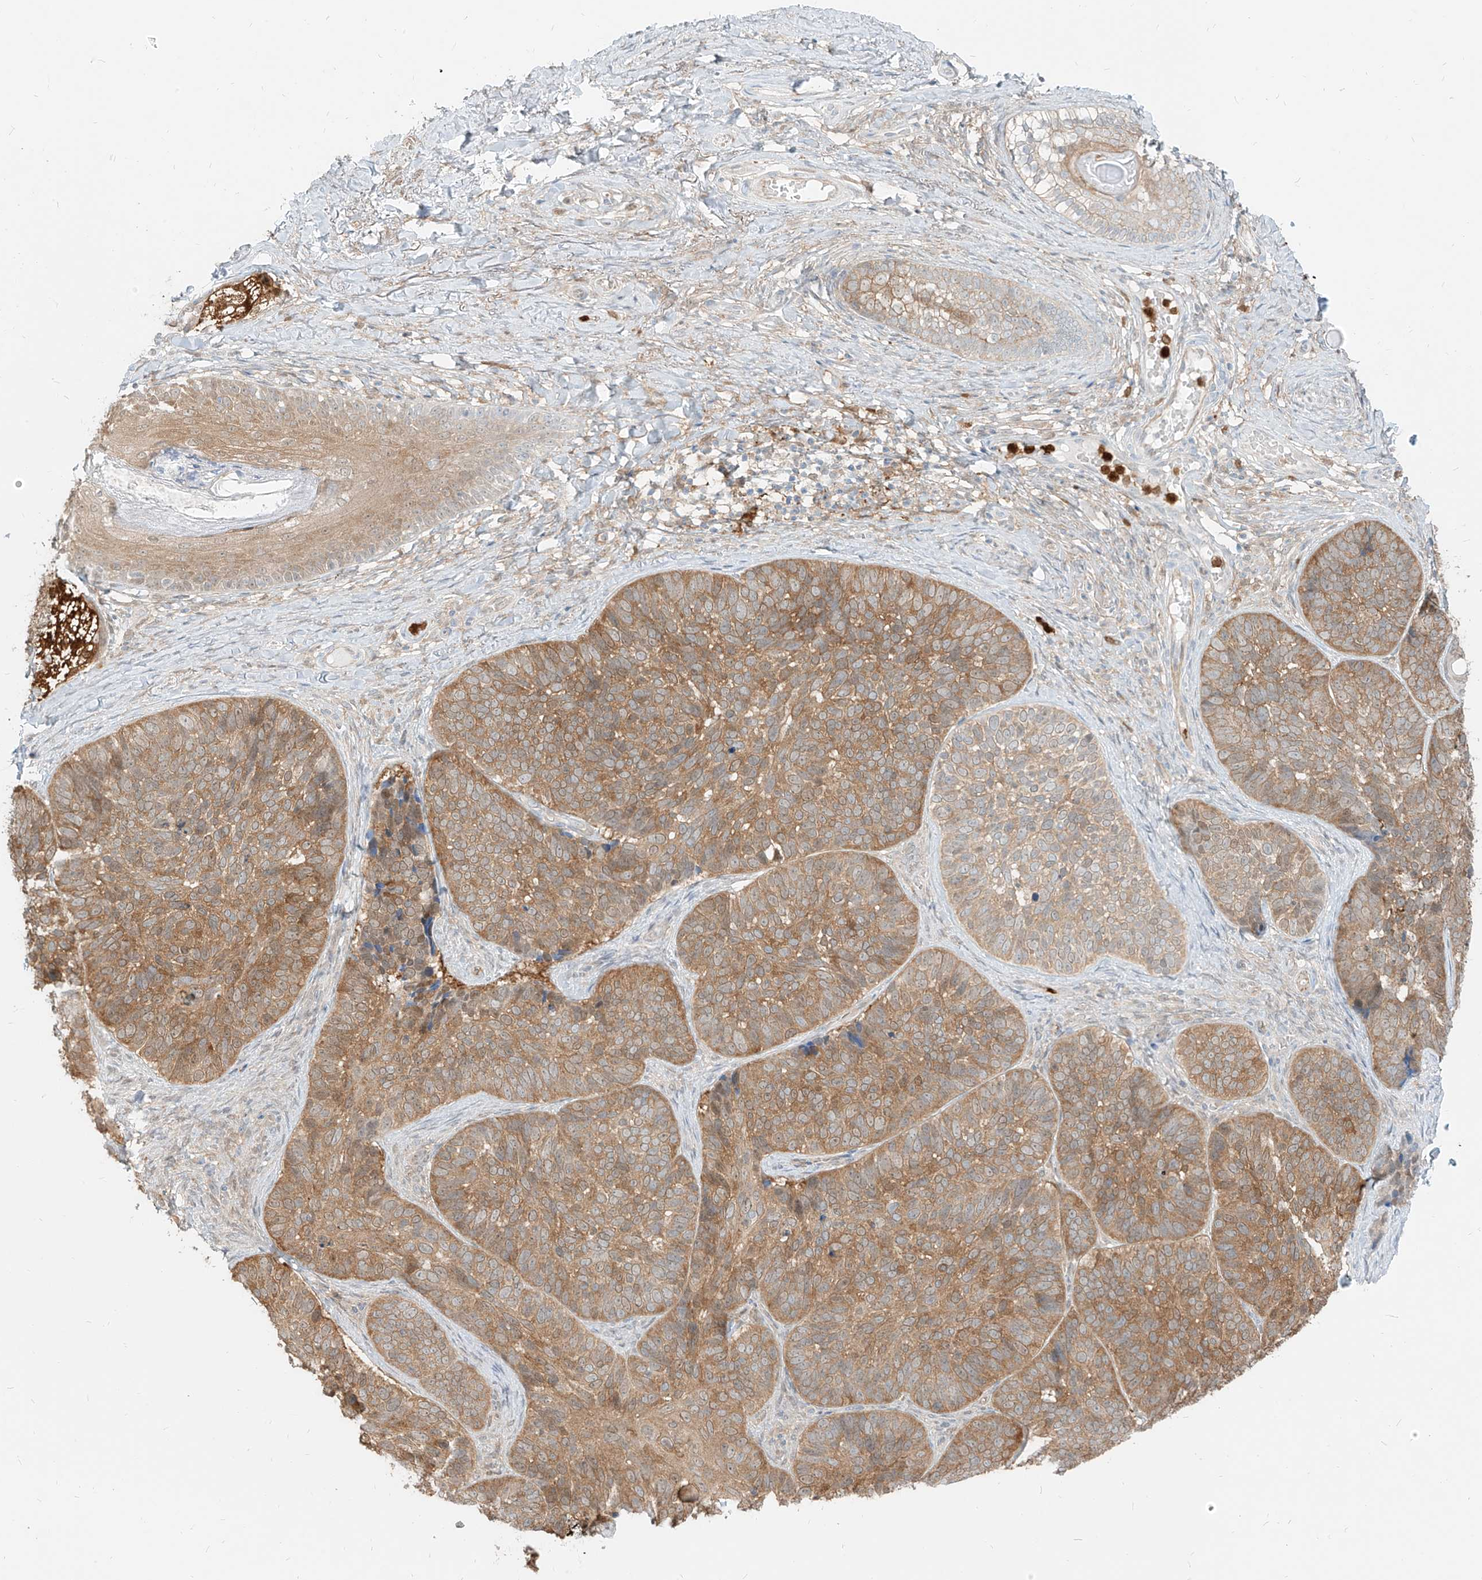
{"staining": {"intensity": "moderate", "quantity": ">75%", "location": "cytoplasmic/membranous"}, "tissue": "skin cancer", "cell_type": "Tumor cells", "image_type": "cancer", "snomed": [{"axis": "morphology", "description": "Basal cell carcinoma"}, {"axis": "topography", "description": "Skin"}], "caption": "IHC micrograph of neoplastic tissue: human basal cell carcinoma (skin) stained using immunohistochemistry (IHC) exhibits medium levels of moderate protein expression localized specifically in the cytoplasmic/membranous of tumor cells, appearing as a cytoplasmic/membranous brown color.", "gene": "PGD", "patient": {"sex": "male", "age": 62}}